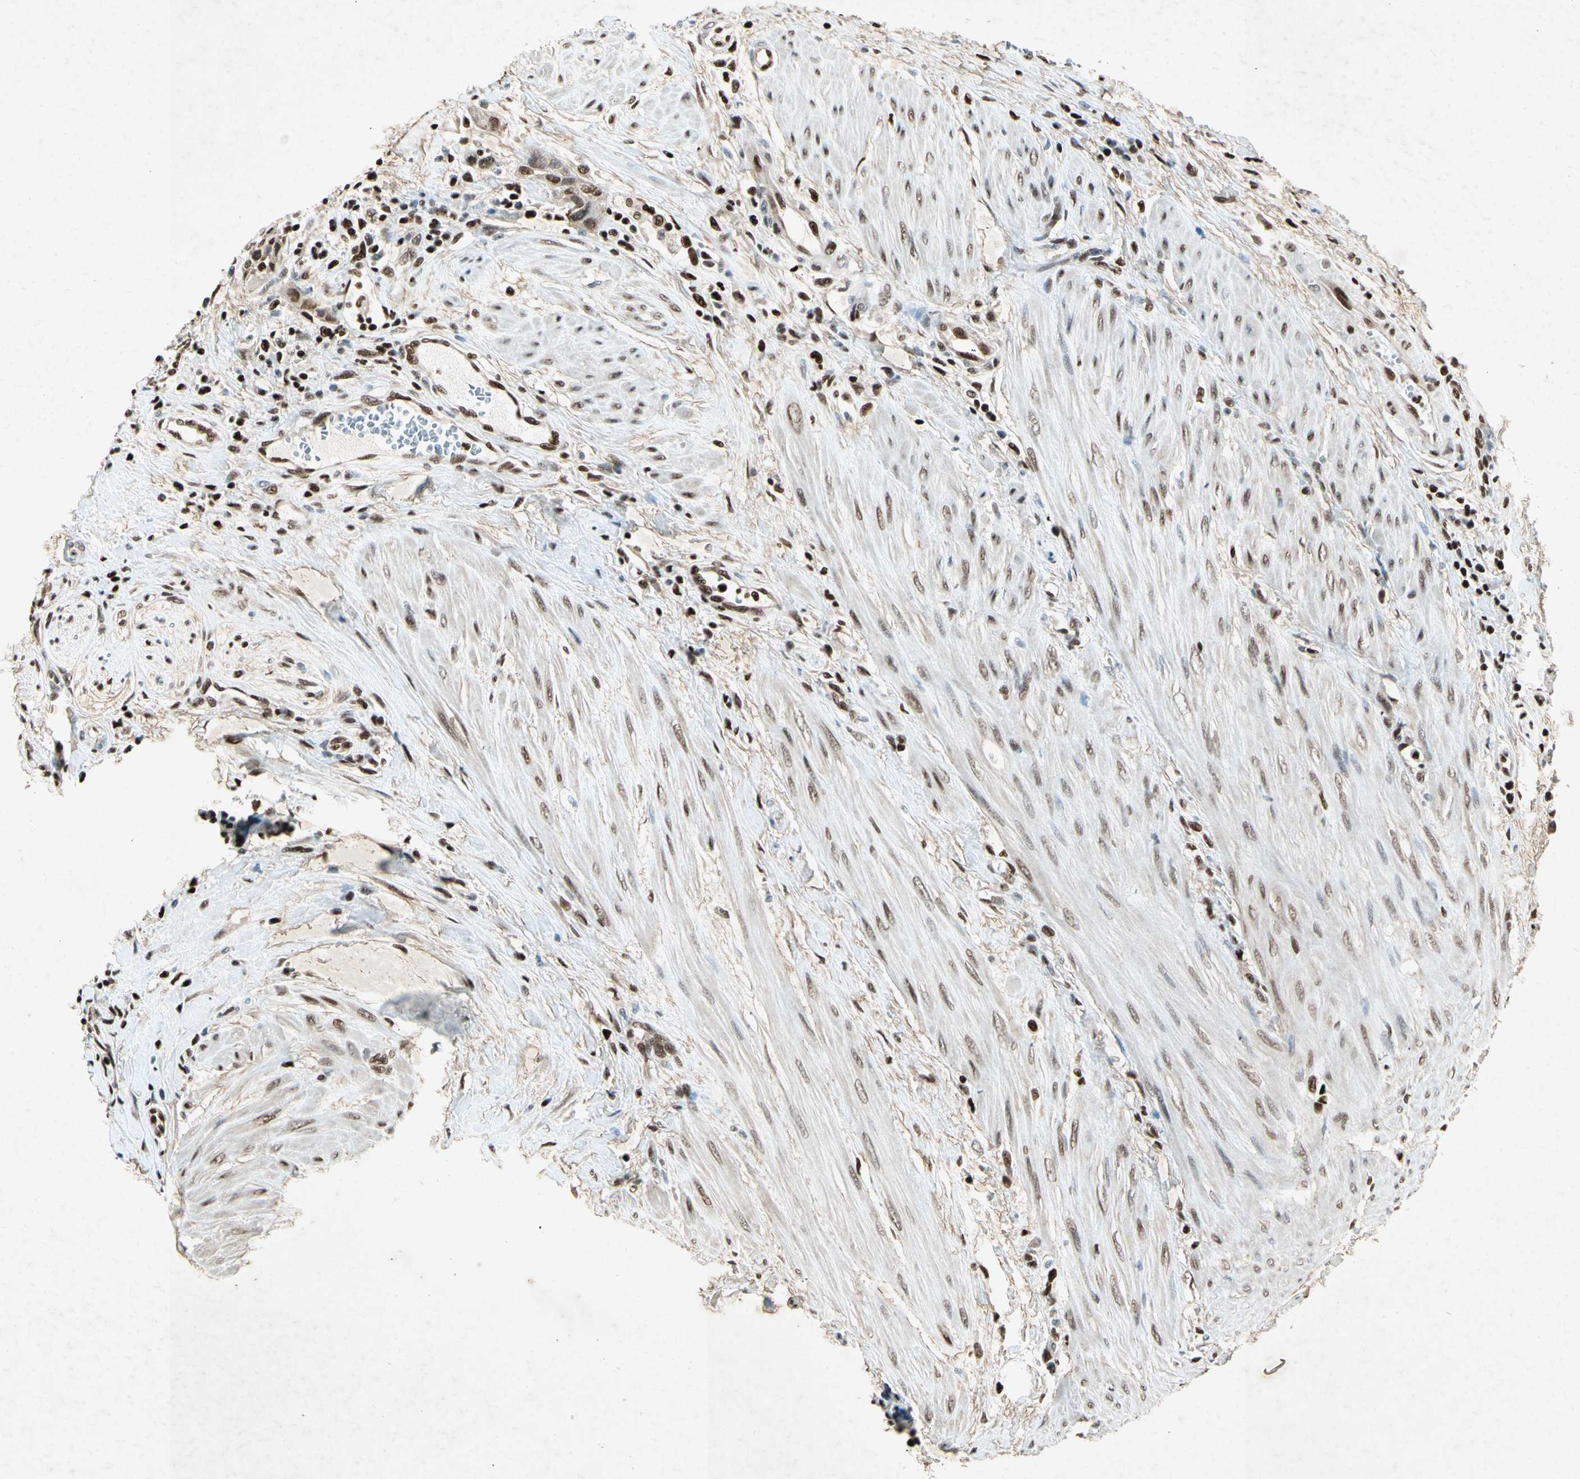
{"staining": {"intensity": "strong", "quantity": ">75%", "location": "nuclear"}, "tissue": "urothelial cancer", "cell_type": "Tumor cells", "image_type": "cancer", "snomed": [{"axis": "morphology", "description": "Urothelial carcinoma, High grade"}, {"axis": "topography", "description": "Urinary bladder"}], "caption": "DAB immunohistochemical staining of high-grade urothelial carcinoma demonstrates strong nuclear protein expression in about >75% of tumor cells.", "gene": "RNF43", "patient": {"sex": "male", "age": 35}}